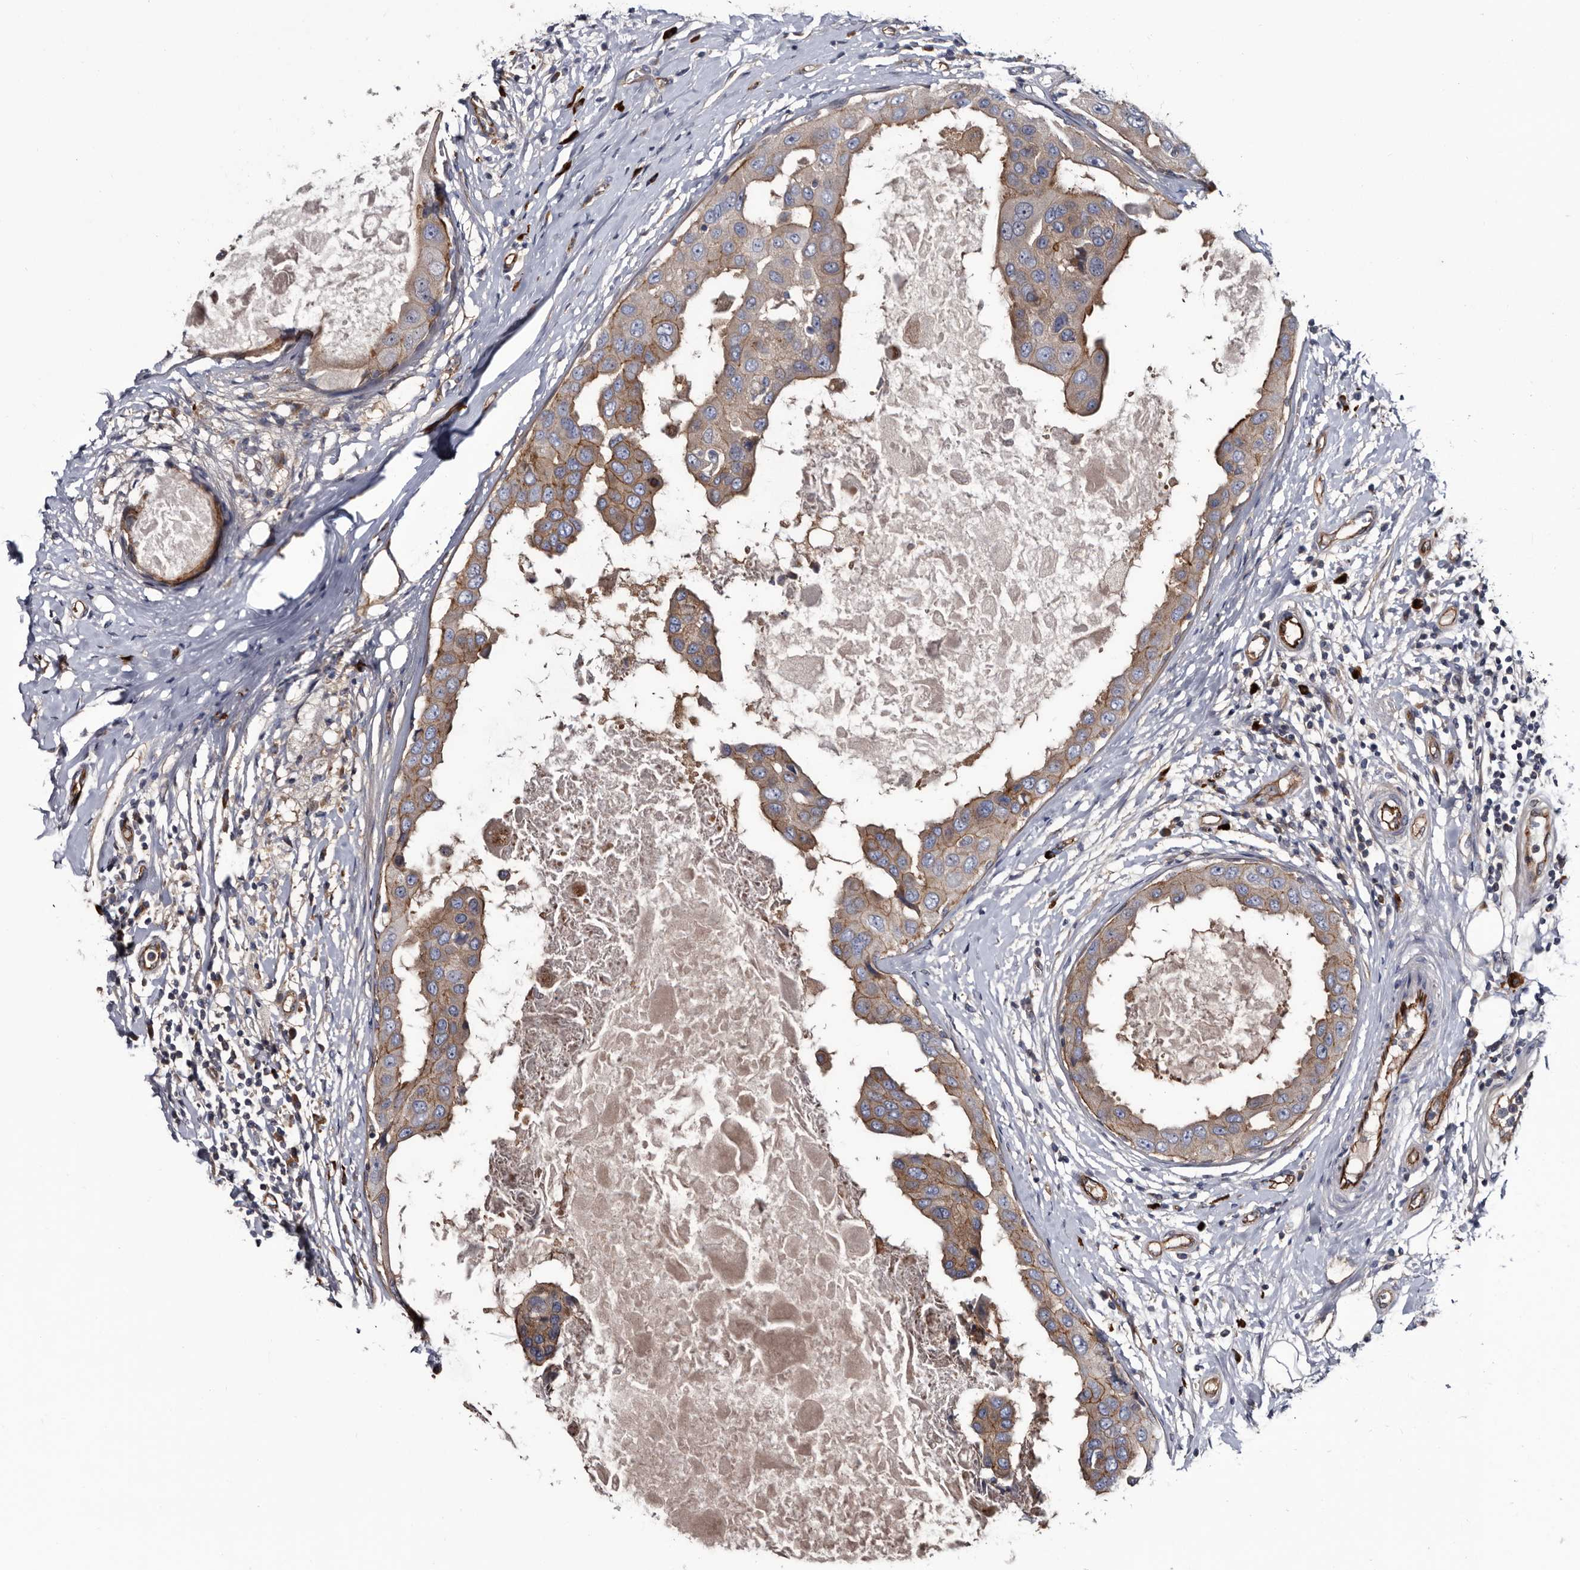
{"staining": {"intensity": "moderate", "quantity": ">75%", "location": "cytoplasmic/membranous"}, "tissue": "breast cancer", "cell_type": "Tumor cells", "image_type": "cancer", "snomed": [{"axis": "morphology", "description": "Duct carcinoma"}, {"axis": "topography", "description": "Breast"}], "caption": "Breast invasive ductal carcinoma tissue exhibits moderate cytoplasmic/membranous staining in about >75% of tumor cells", "gene": "TSPAN17", "patient": {"sex": "female", "age": 27}}